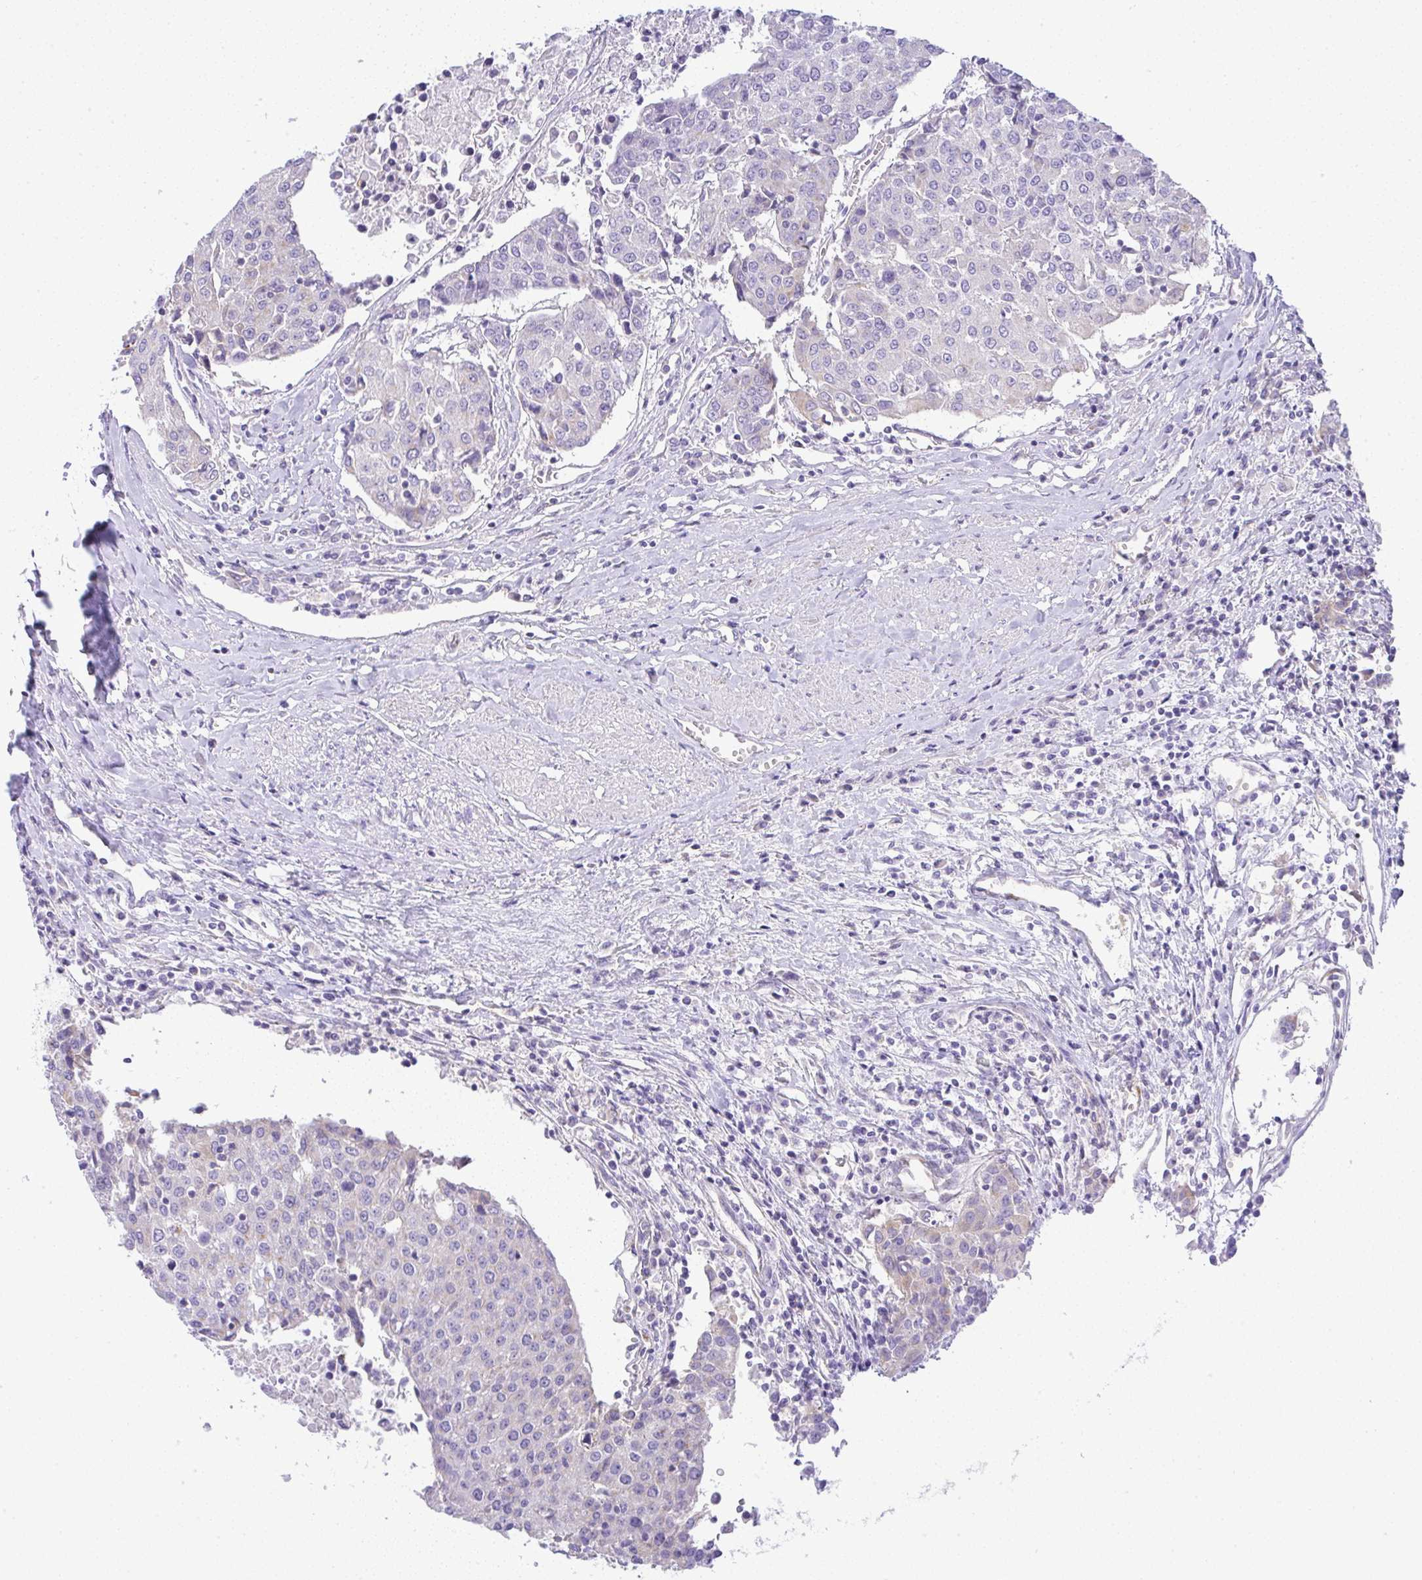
{"staining": {"intensity": "negative", "quantity": "none", "location": "none"}, "tissue": "urothelial cancer", "cell_type": "Tumor cells", "image_type": "cancer", "snomed": [{"axis": "morphology", "description": "Urothelial carcinoma, High grade"}, {"axis": "topography", "description": "Urinary bladder"}], "caption": "This is a histopathology image of immunohistochemistry staining of urothelial cancer, which shows no positivity in tumor cells.", "gene": "FAM177A1", "patient": {"sex": "female", "age": 85}}